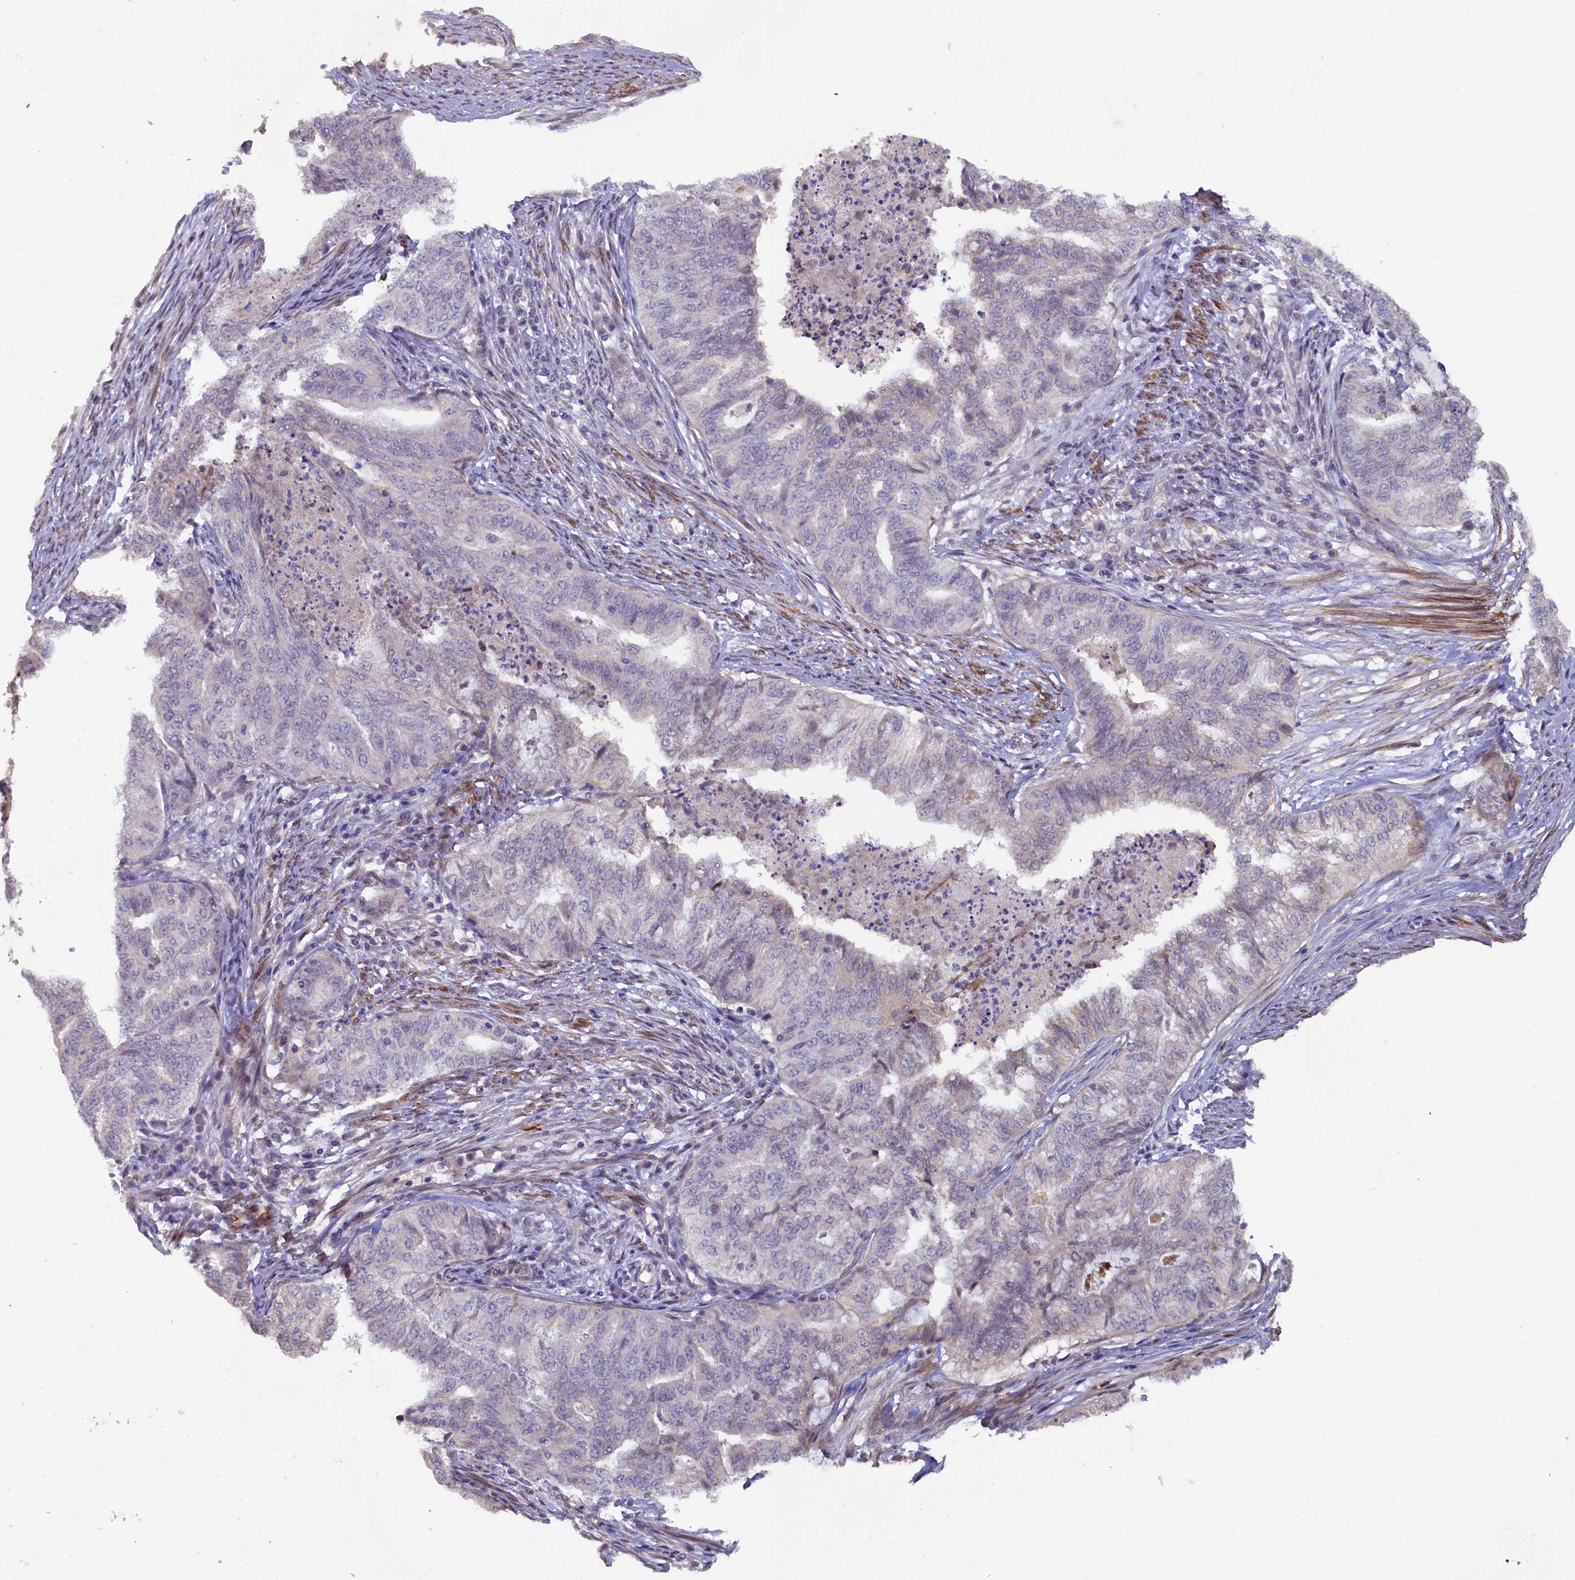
{"staining": {"intensity": "weak", "quantity": "<25%", "location": "nuclear"}, "tissue": "endometrial cancer", "cell_type": "Tumor cells", "image_type": "cancer", "snomed": [{"axis": "morphology", "description": "Adenocarcinoma, NOS"}, {"axis": "topography", "description": "Endometrium"}], "caption": "DAB immunohistochemical staining of human endometrial adenocarcinoma shows no significant positivity in tumor cells.", "gene": "MYO16", "patient": {"sex": "female", "age": 79}}